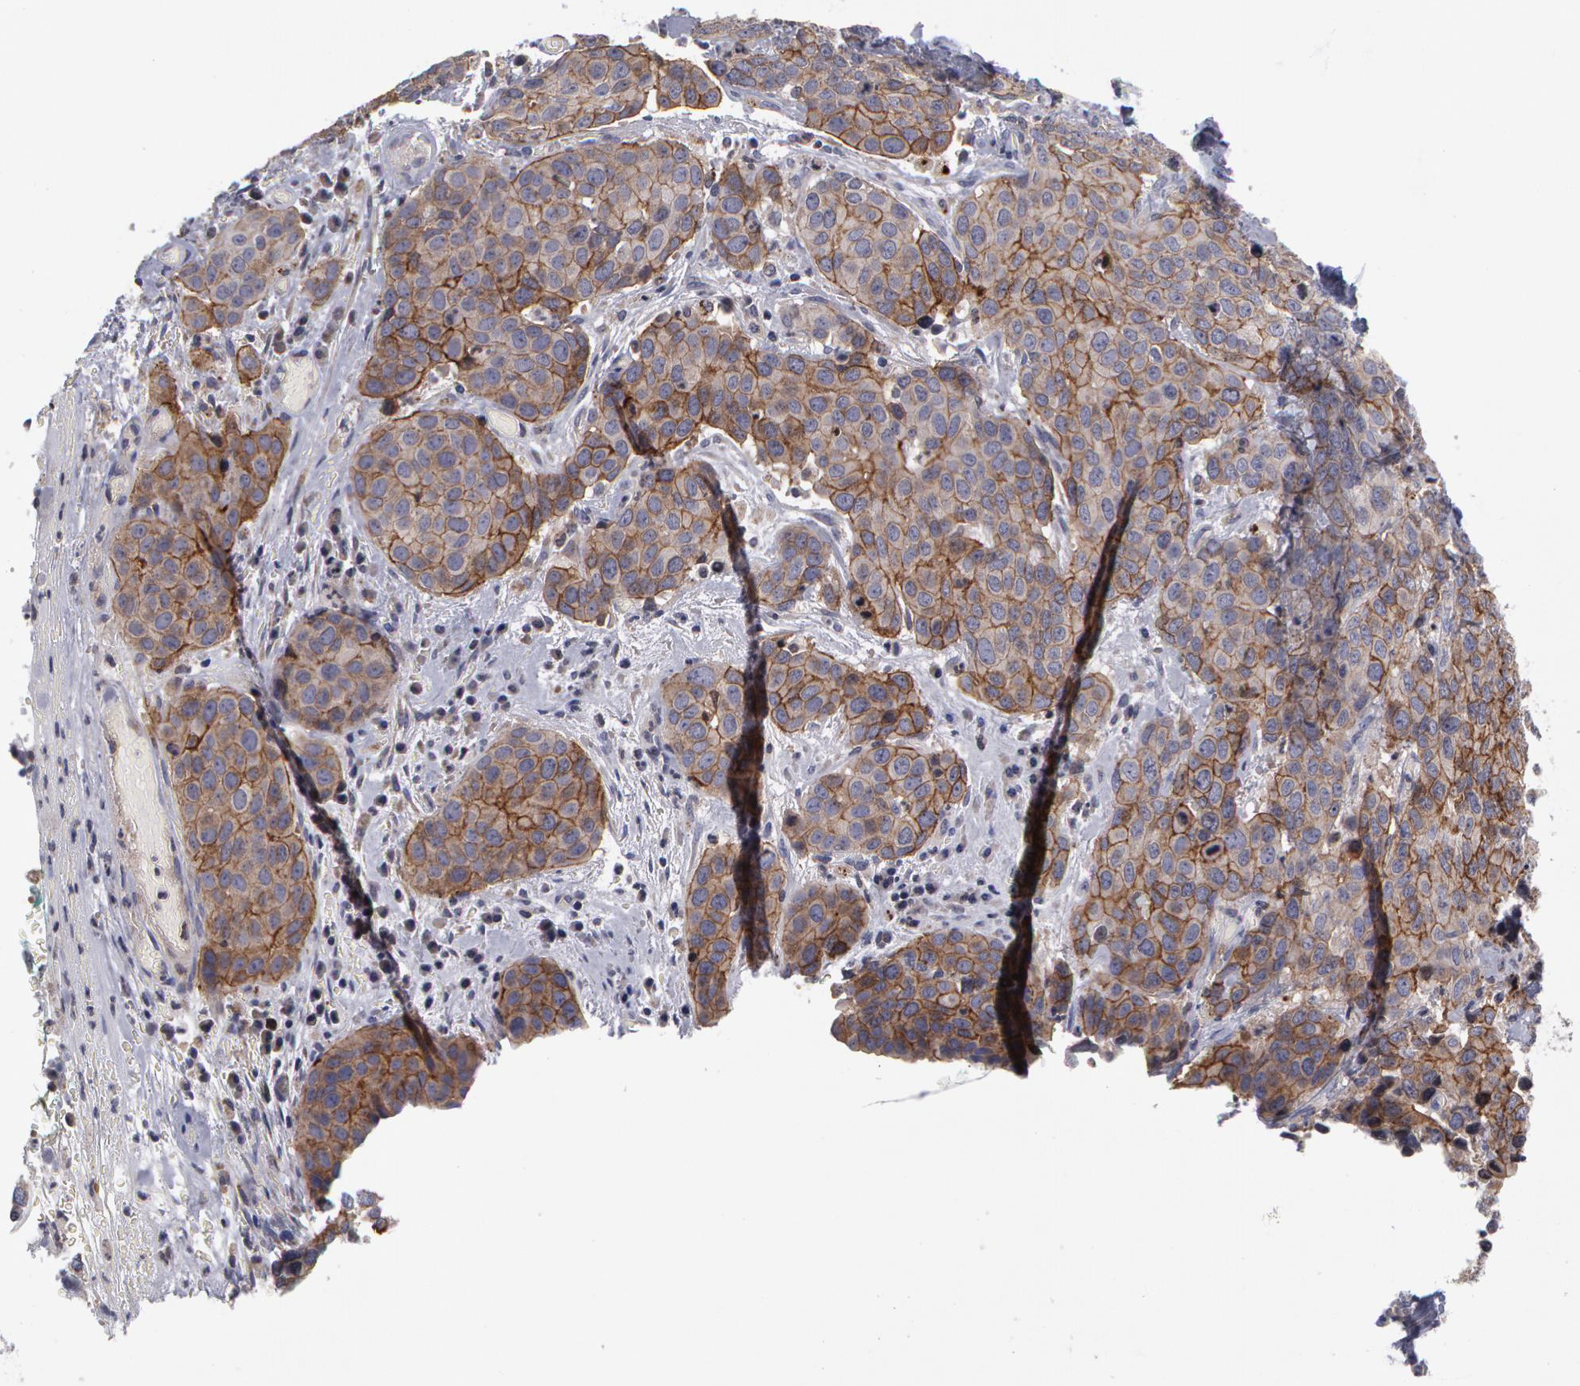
{"staining": {"intensity": "moderate", "quantity": ">75%", "location": "cytoplasmic/membranous"}, "tissue": "cervical cancer", "cell_type": "Tumor cells", "image_type": "cancer", "snomed": [{"axis": "morphology", "description": "Squamous cell carcinoma, NOS"}, {"axis": "topography", "description": "Cervix"}], "caption": "Immunohistochemistry of human cervical cancer (squamous cell carcinoma) exhibits medium levels of moderate cytoplasmic/membranous positivity in approximately >75% of tumor cells. Ihc stains the protein in brown and the nuclei are stained blue.", "gene": "ERBB2", "patient": {"sex": "female", "age": 54}}